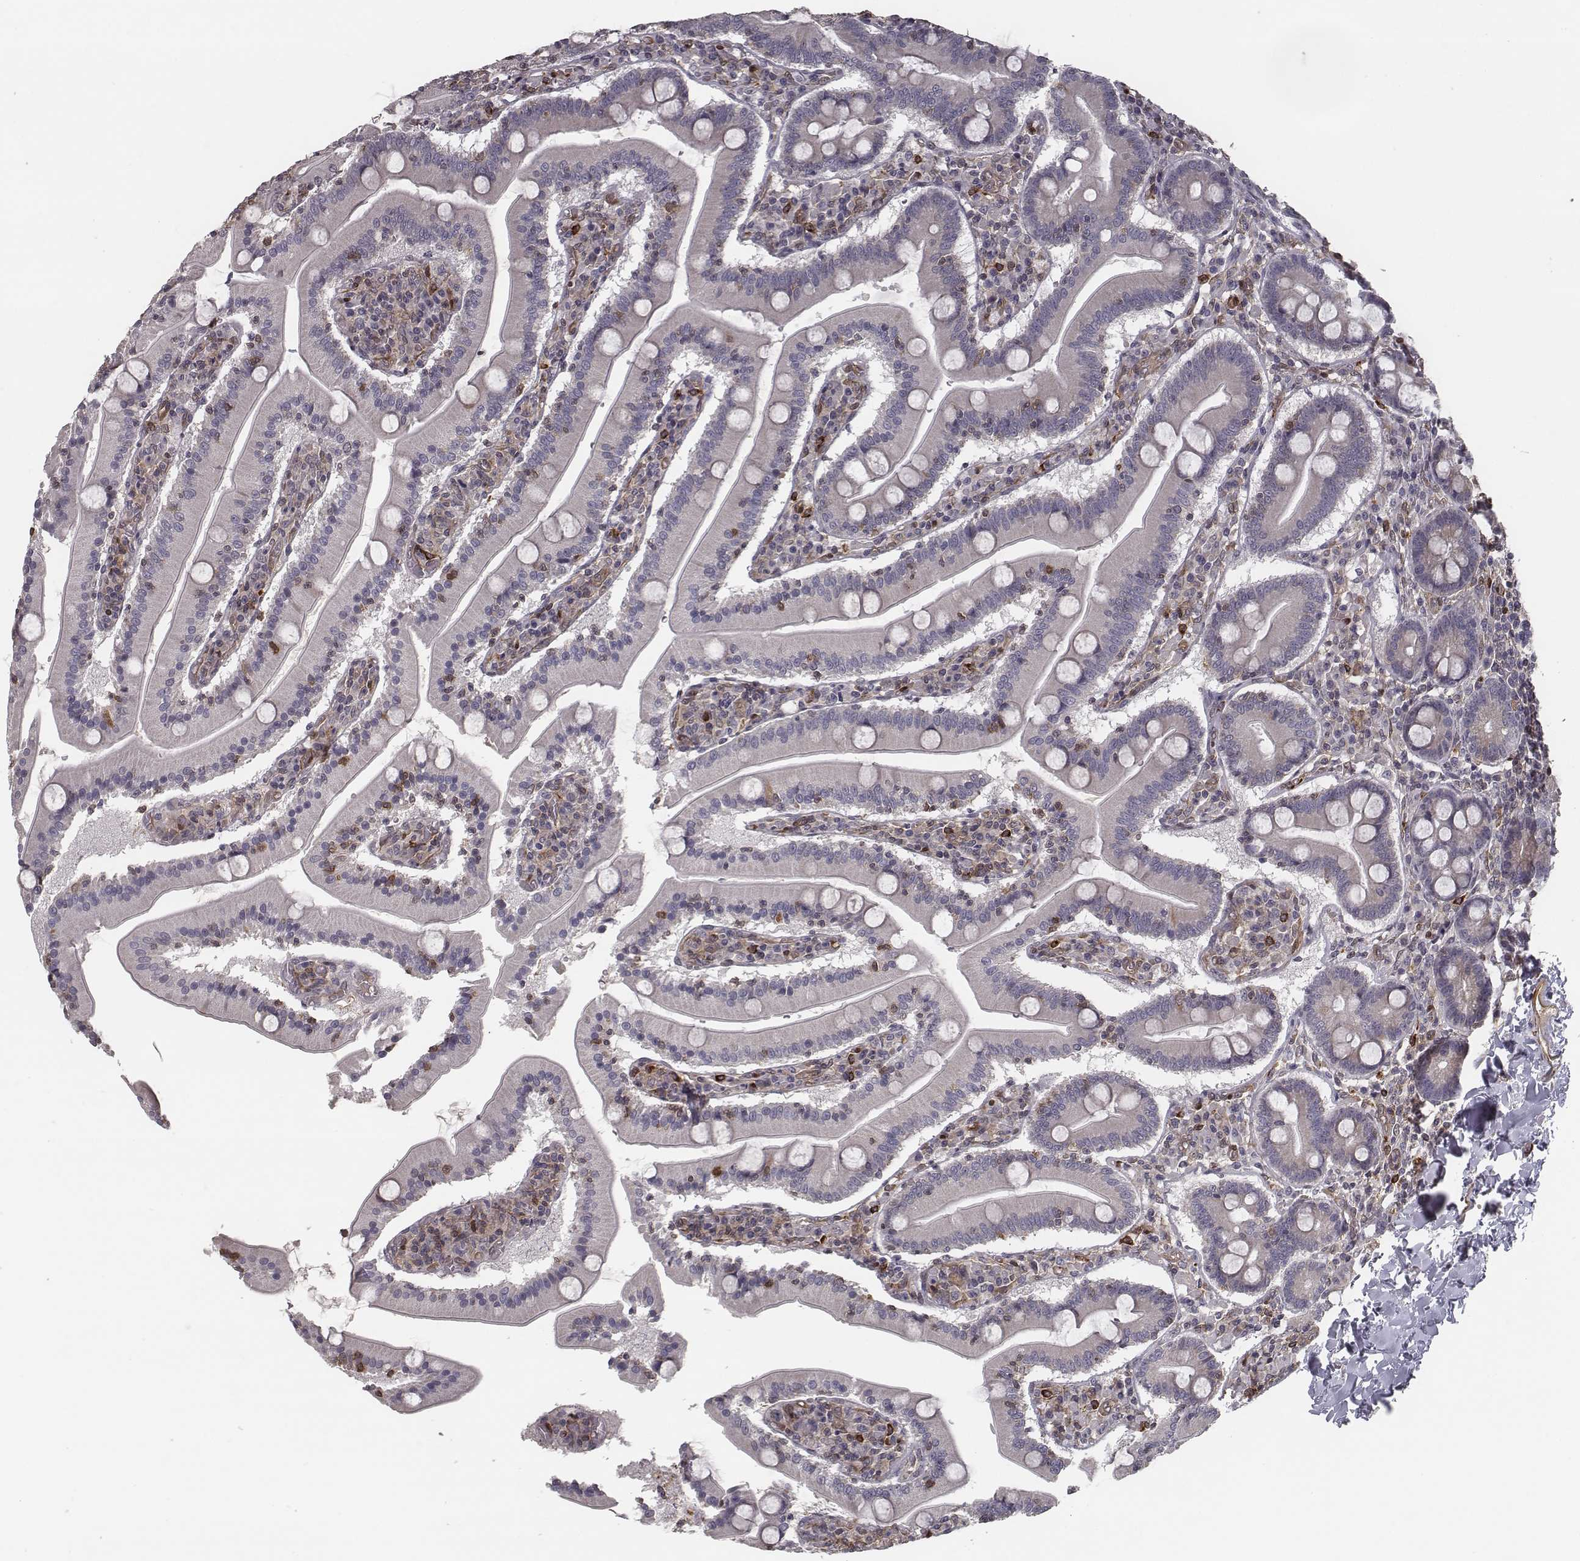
{"staining": {"intensity": "moderate", "quantity": "<25%", "location": "cytoplasmic/membranous"}, "tissue": "small intestine", "cell_type": "Glandular cells", "image_type": "normal", "snomed": [{"axis": "morphology", "description": "Normal tissue, NOS"}, {"axis": "topography", "description": "Small intestine"}], "caption": "Immunohistochemical staining of unremarkable small intestine reveals moderate cytoplasmic/membranous protein staining in approximately <25% of glandular cells.", "gene": "ISYNA1", "patient": {"sex": "male", "age": 37}}